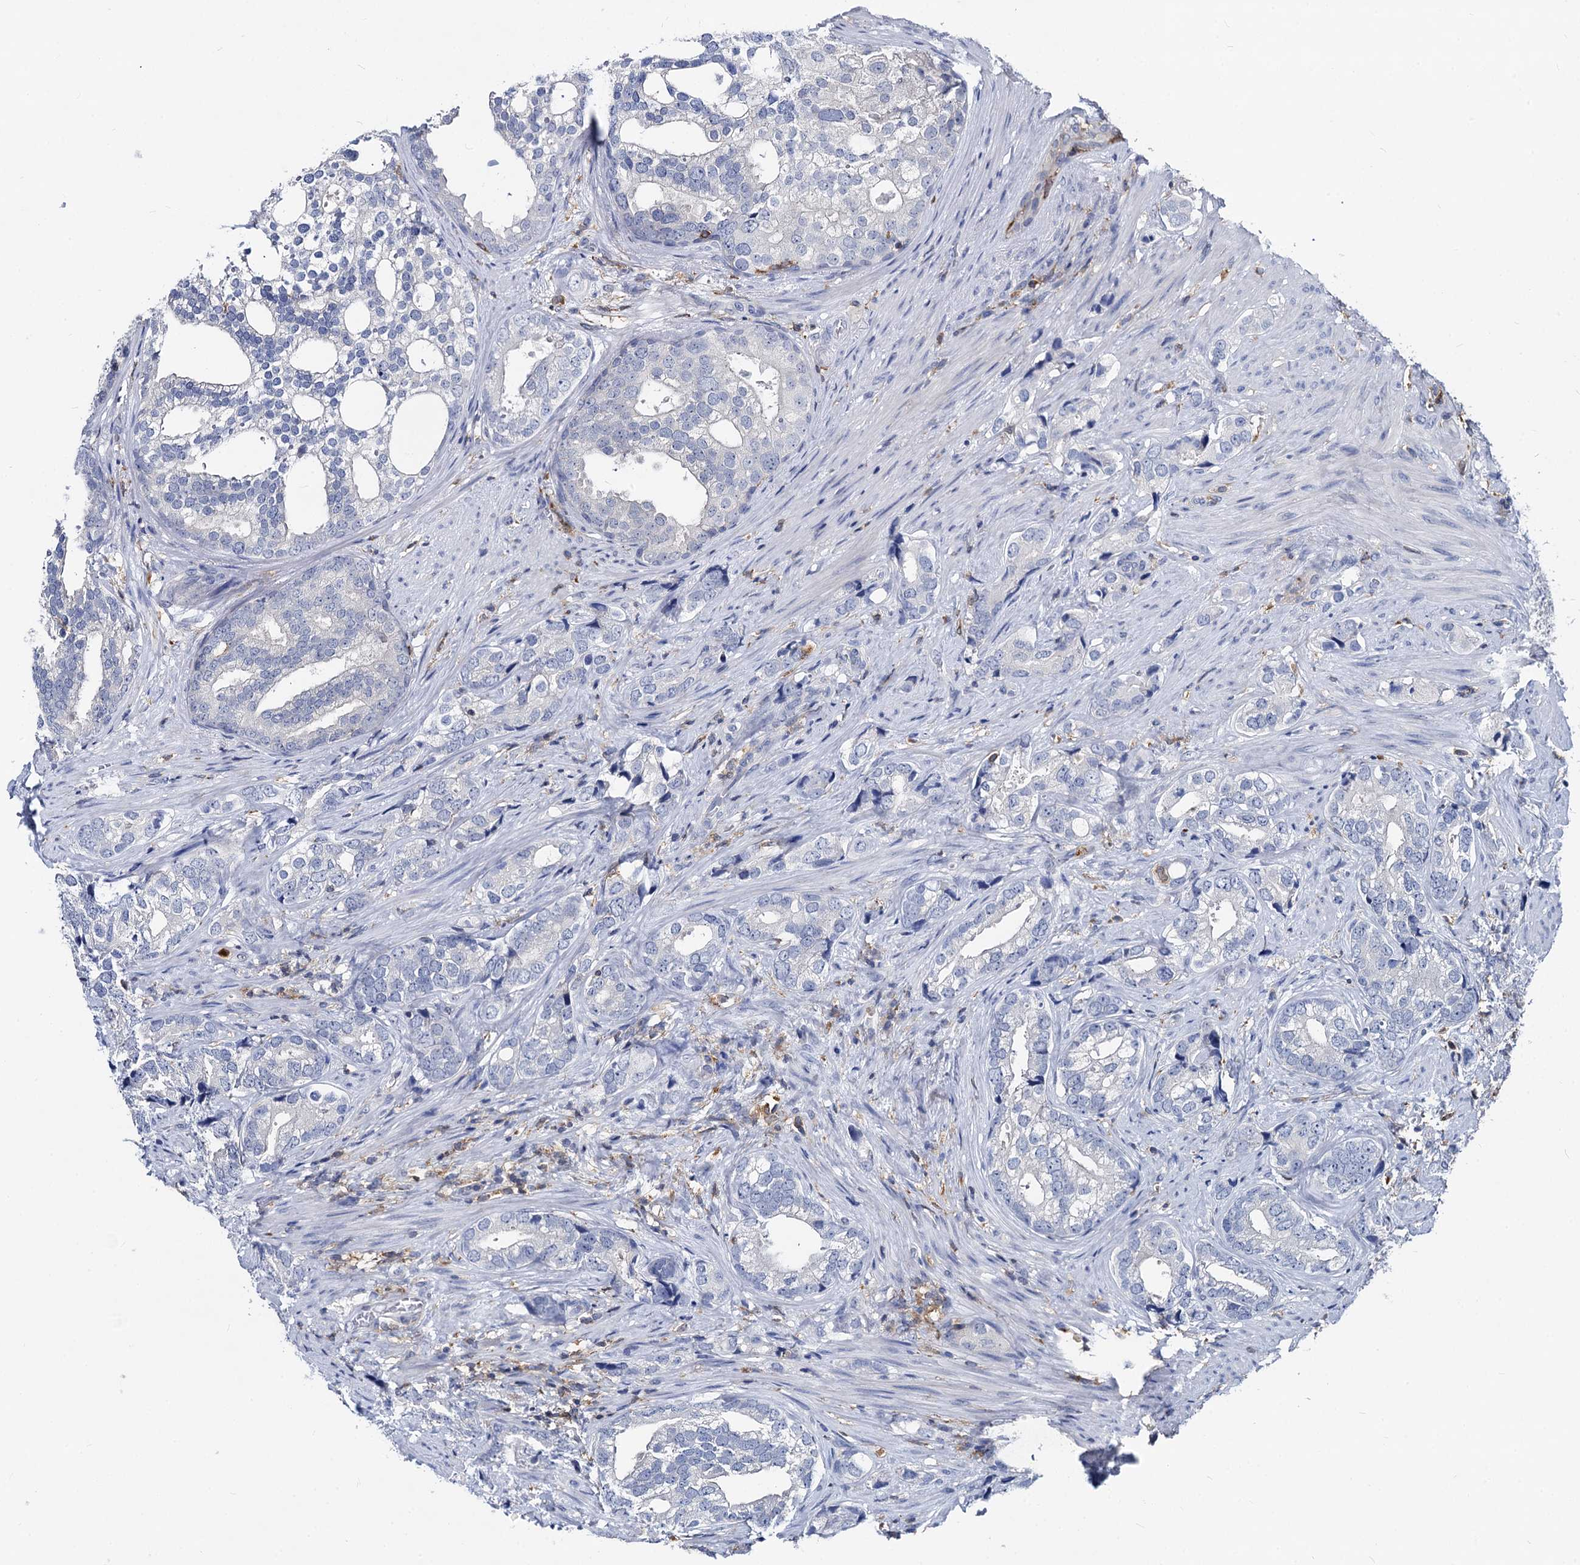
{"staining": {"intensity": "negative", "quantity": "none", "location": "none"}, "tissue": "prostate cancer", "cell_type": "Tumor cells", "image_type": "cancer", "snomed": [{"axis": "morphology", "description": "Adenocarcinoma, High grade"}, {"axis": "topography", "description": "Prostate"}], "caption": "Human adenocarcinoma (high-grade) (prostate) stained for a protein using IHC reveals no staining in tumor cells.", "gene": "RHOG", "patient": {"sex": "male", "age": 75}}